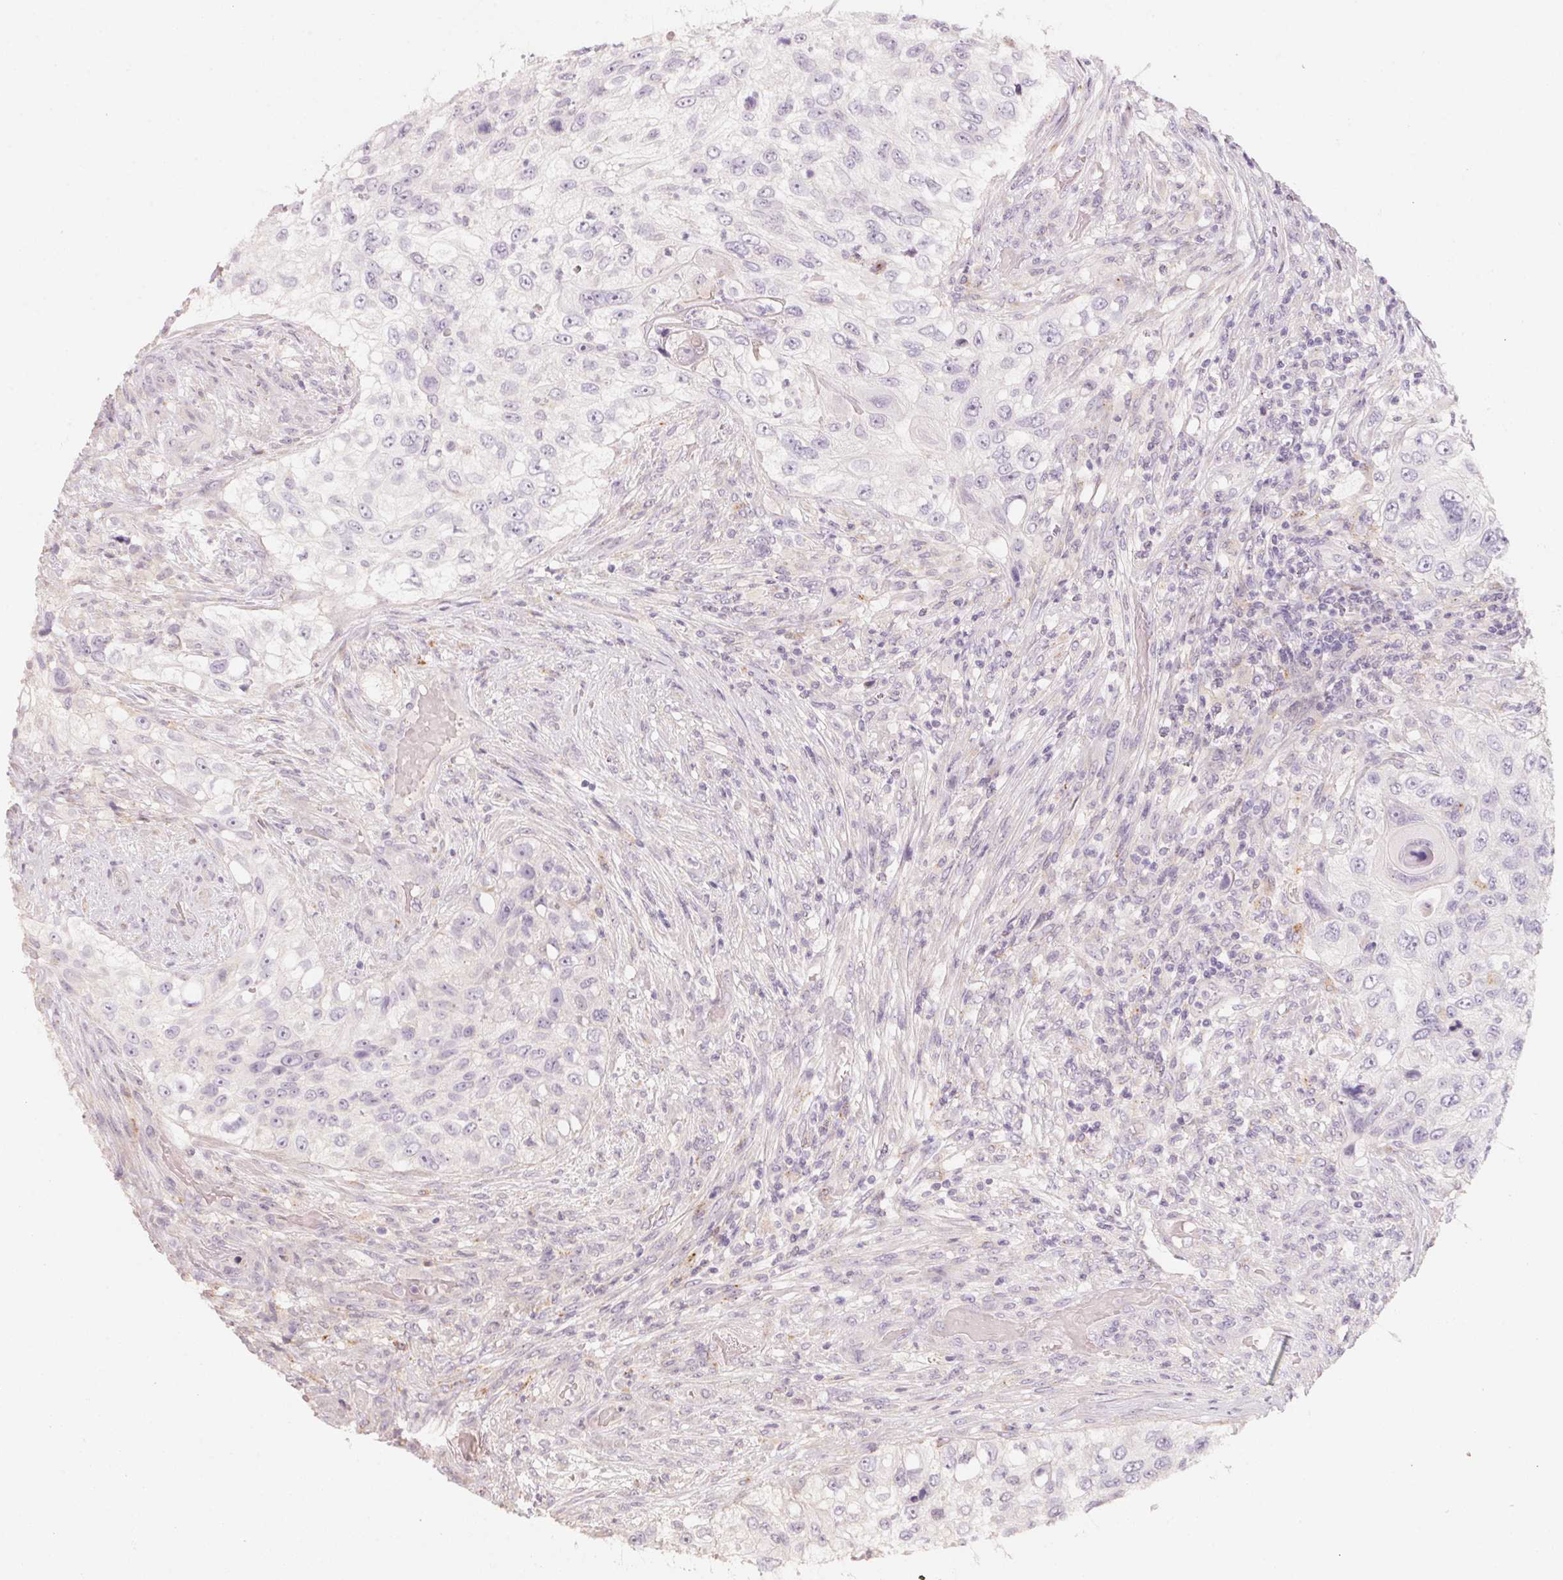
{"staining": {"intensity": "negative", "quantity": "none", "location": "none"}, "tissue": "urothelial cancer", "cell_type": "Tumor cells", "image_type": "cancer", "snomed": [{"axis": "morphology", "description": "Urothelial carcinoma, High grade"}, {"axis": "topography", "description": "Urinary bladder"}], "caption": "The image reveals no significant expression in tumor cells of urothelial cancer.", "gene": "TREH", "patient": {"sex": "female", "age": 60}}